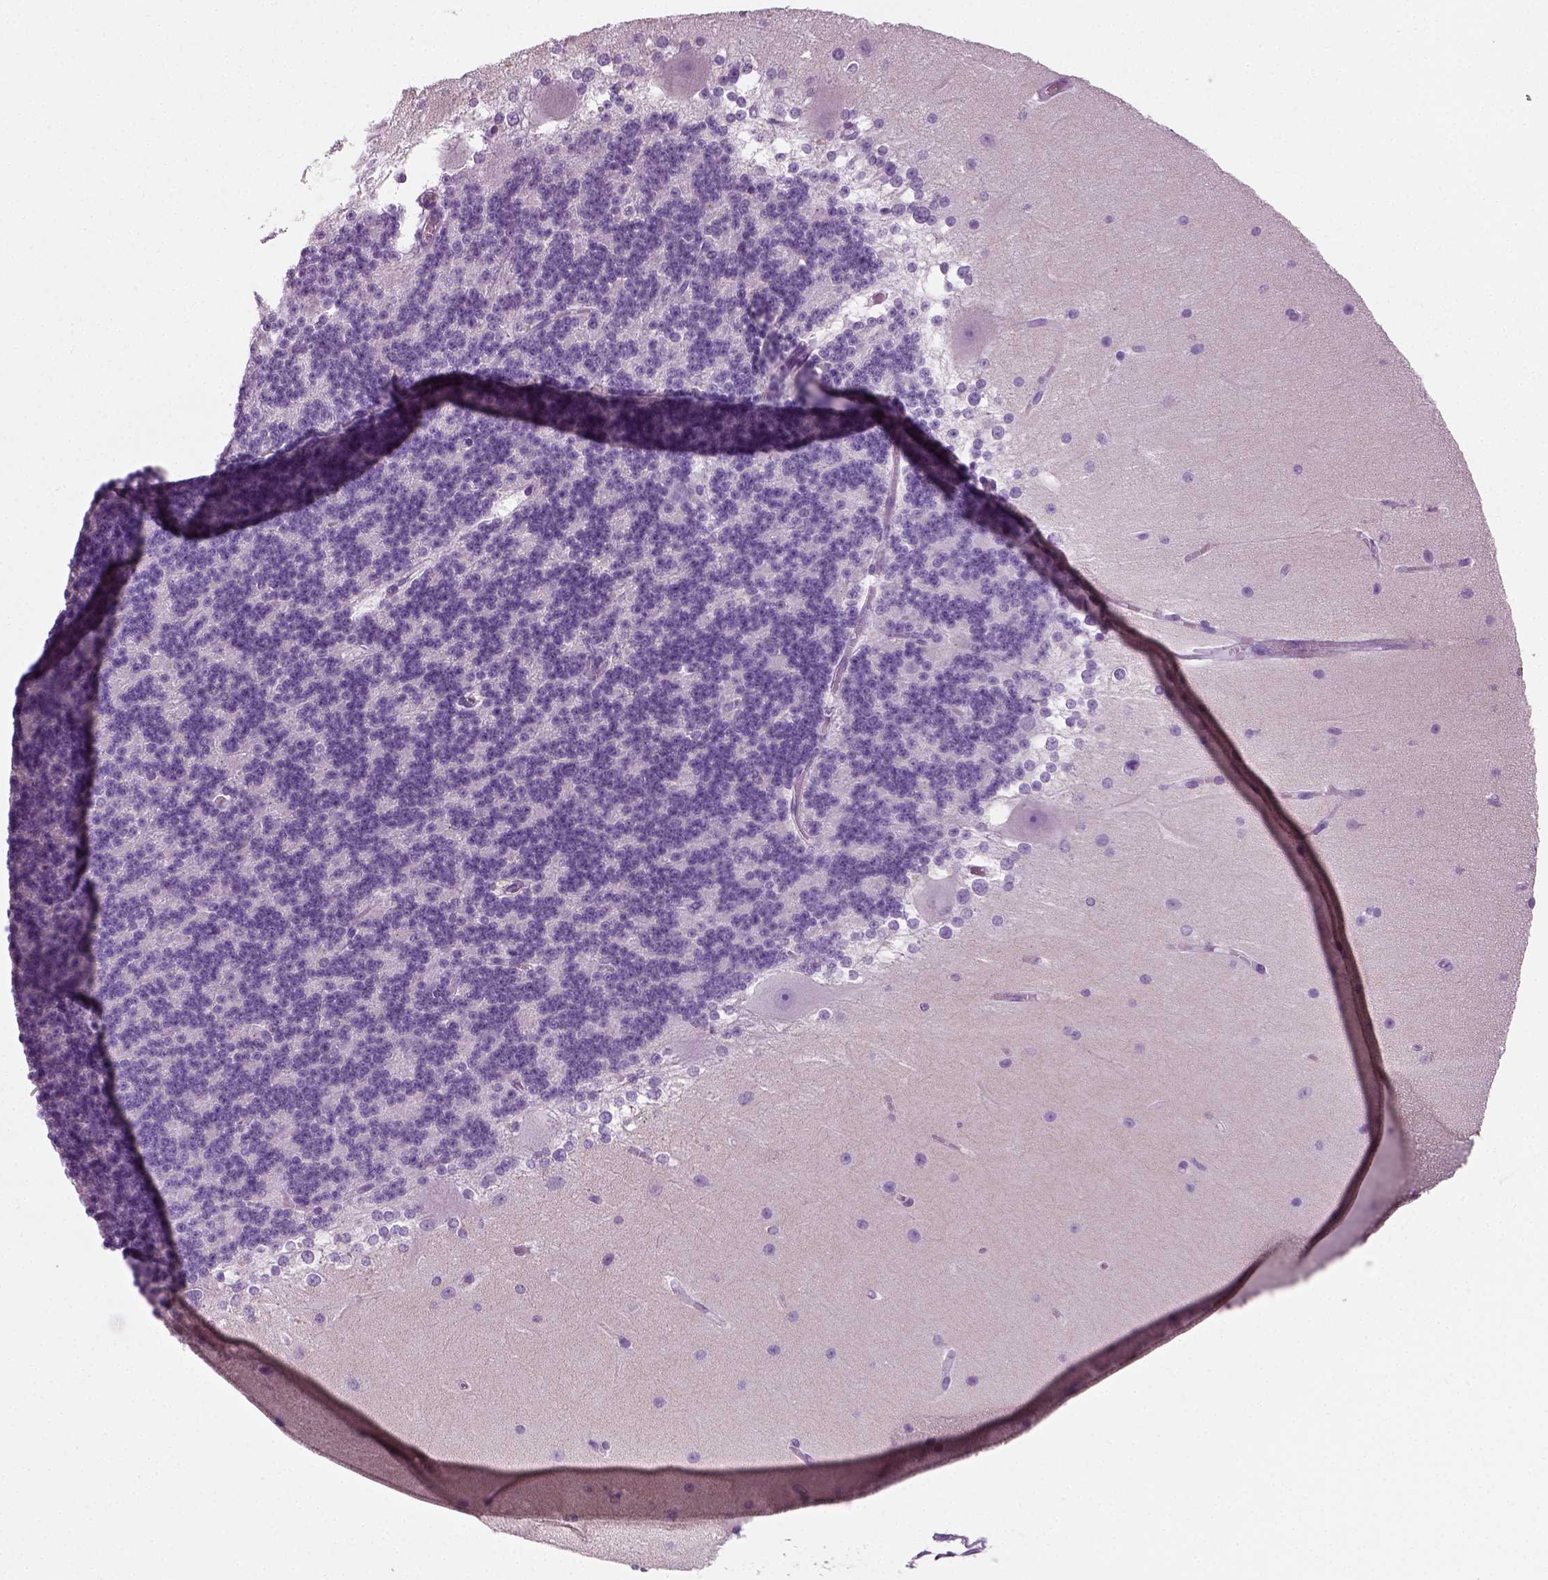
{"staining": {"intensity": "negative", "quantity": "none", "location": "none"}, "tissue": "cerebellum", "cell_type": "Cells in granular layer", "image_type": "normal", "snomed": [{"axis": "morphology", "description": "Normal tissue, NOS"}, {"axis": "topography", "description": "Cerebellum"}], "caption": "The IHC image has no significant positivity in cells in granular layer of cerebellum.", "gene": "SPATA31E1", "patient": {"sex": "female", "age": 19}}